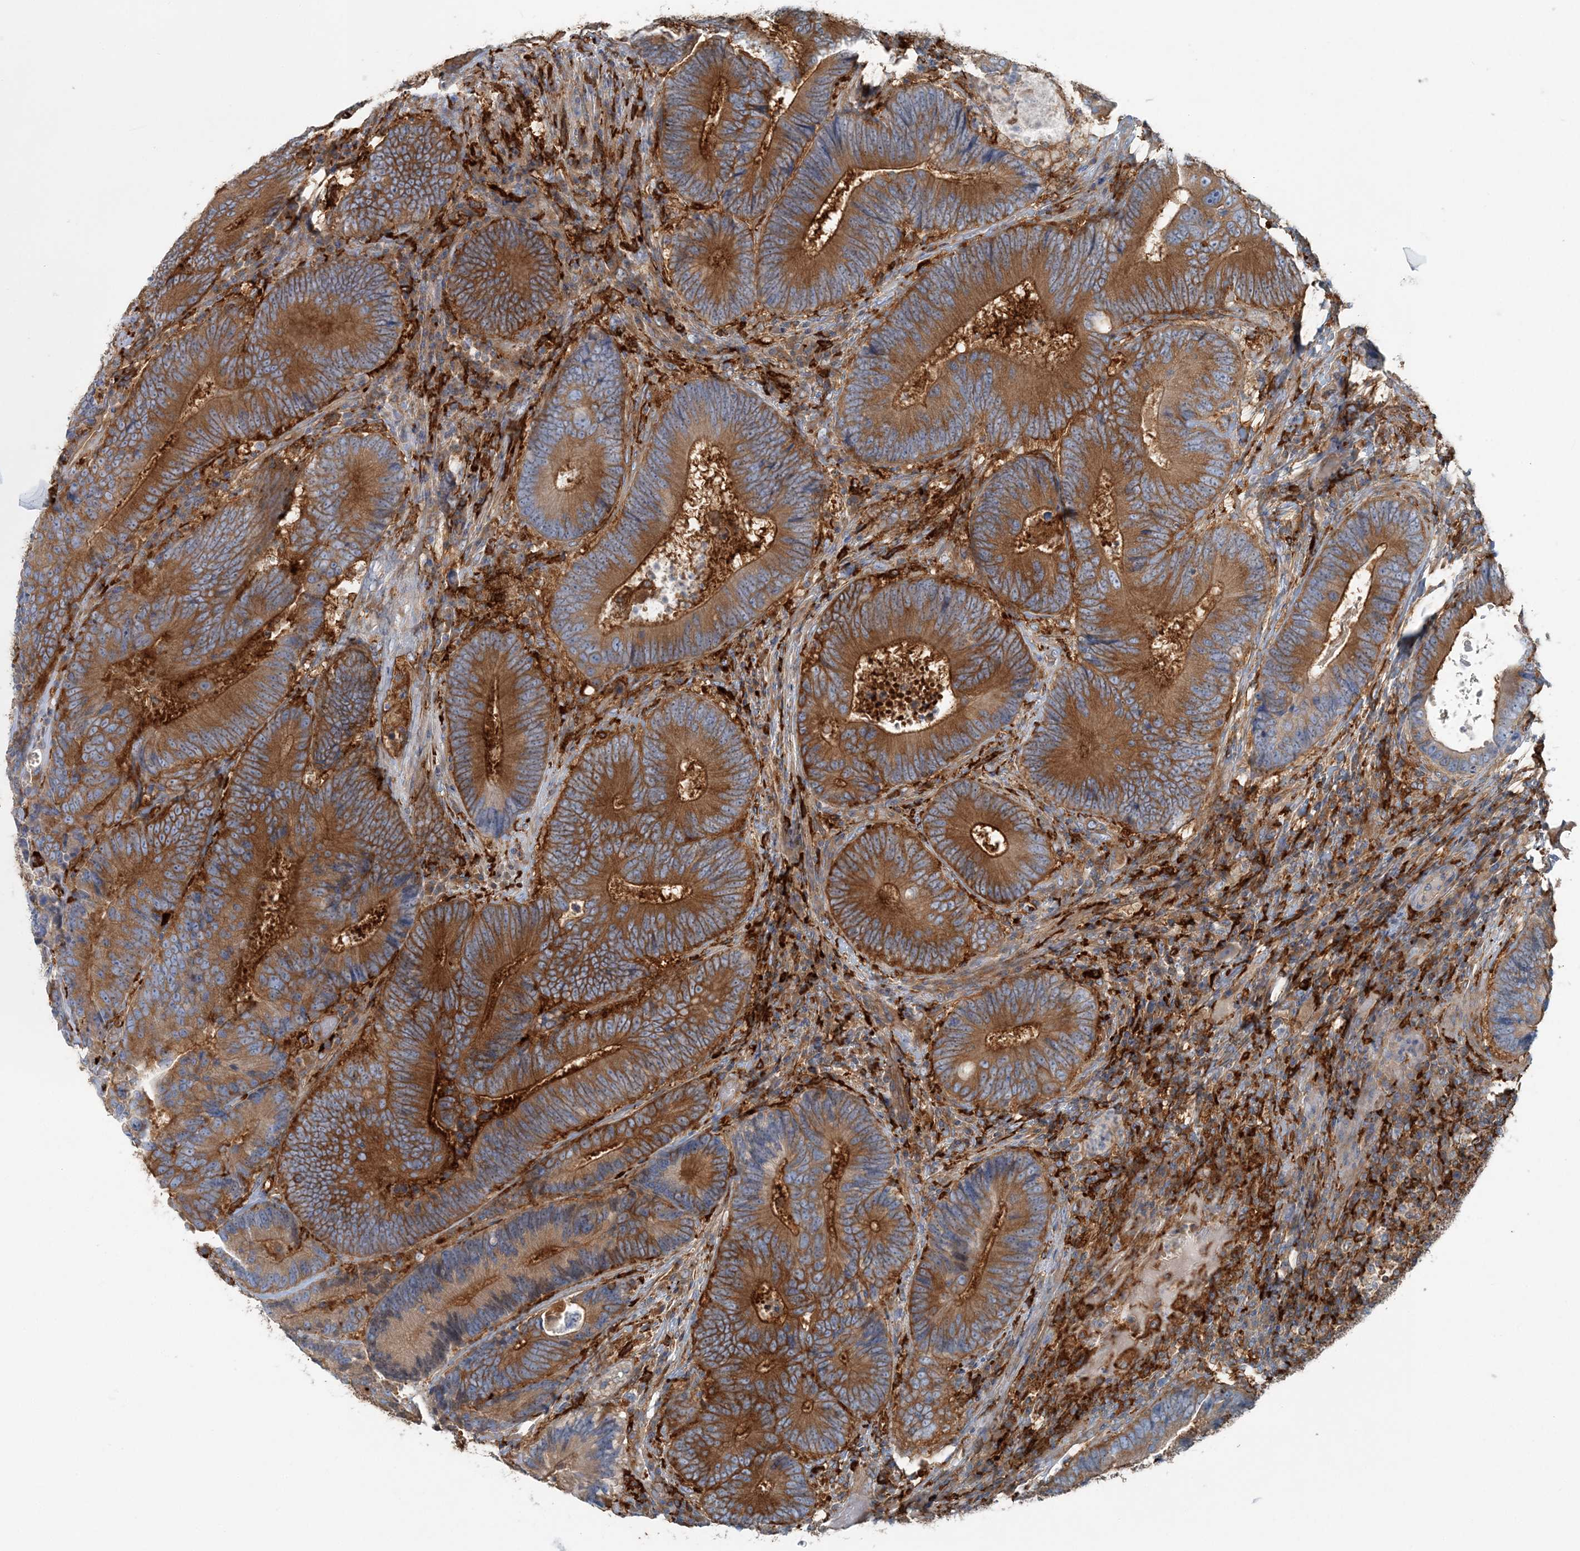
{"staining": {"intensity": "strong", "quantity": ">75%", "location": "cytoplasmic/membranous"}, "tissue": "colorectal cancer", "cell_type": "Tumor cells", "image_type": "cancer", "snomed": [{"axis": "morphology", "description": "Adenocarcinoma, NOS"}, {"axis": "topography", "description": "Colon"}], "caption": "Colorectal cancer tissue demonstrates strong cytoplasmic/membranous positivity in about >75% of tumor cells, visualized by immunohistochemistry. (DAB IHC, brown staining for protein, blue staining for nuclei).", "gene": "SNX2", "patient": {"sex": "female", "age": 78}}